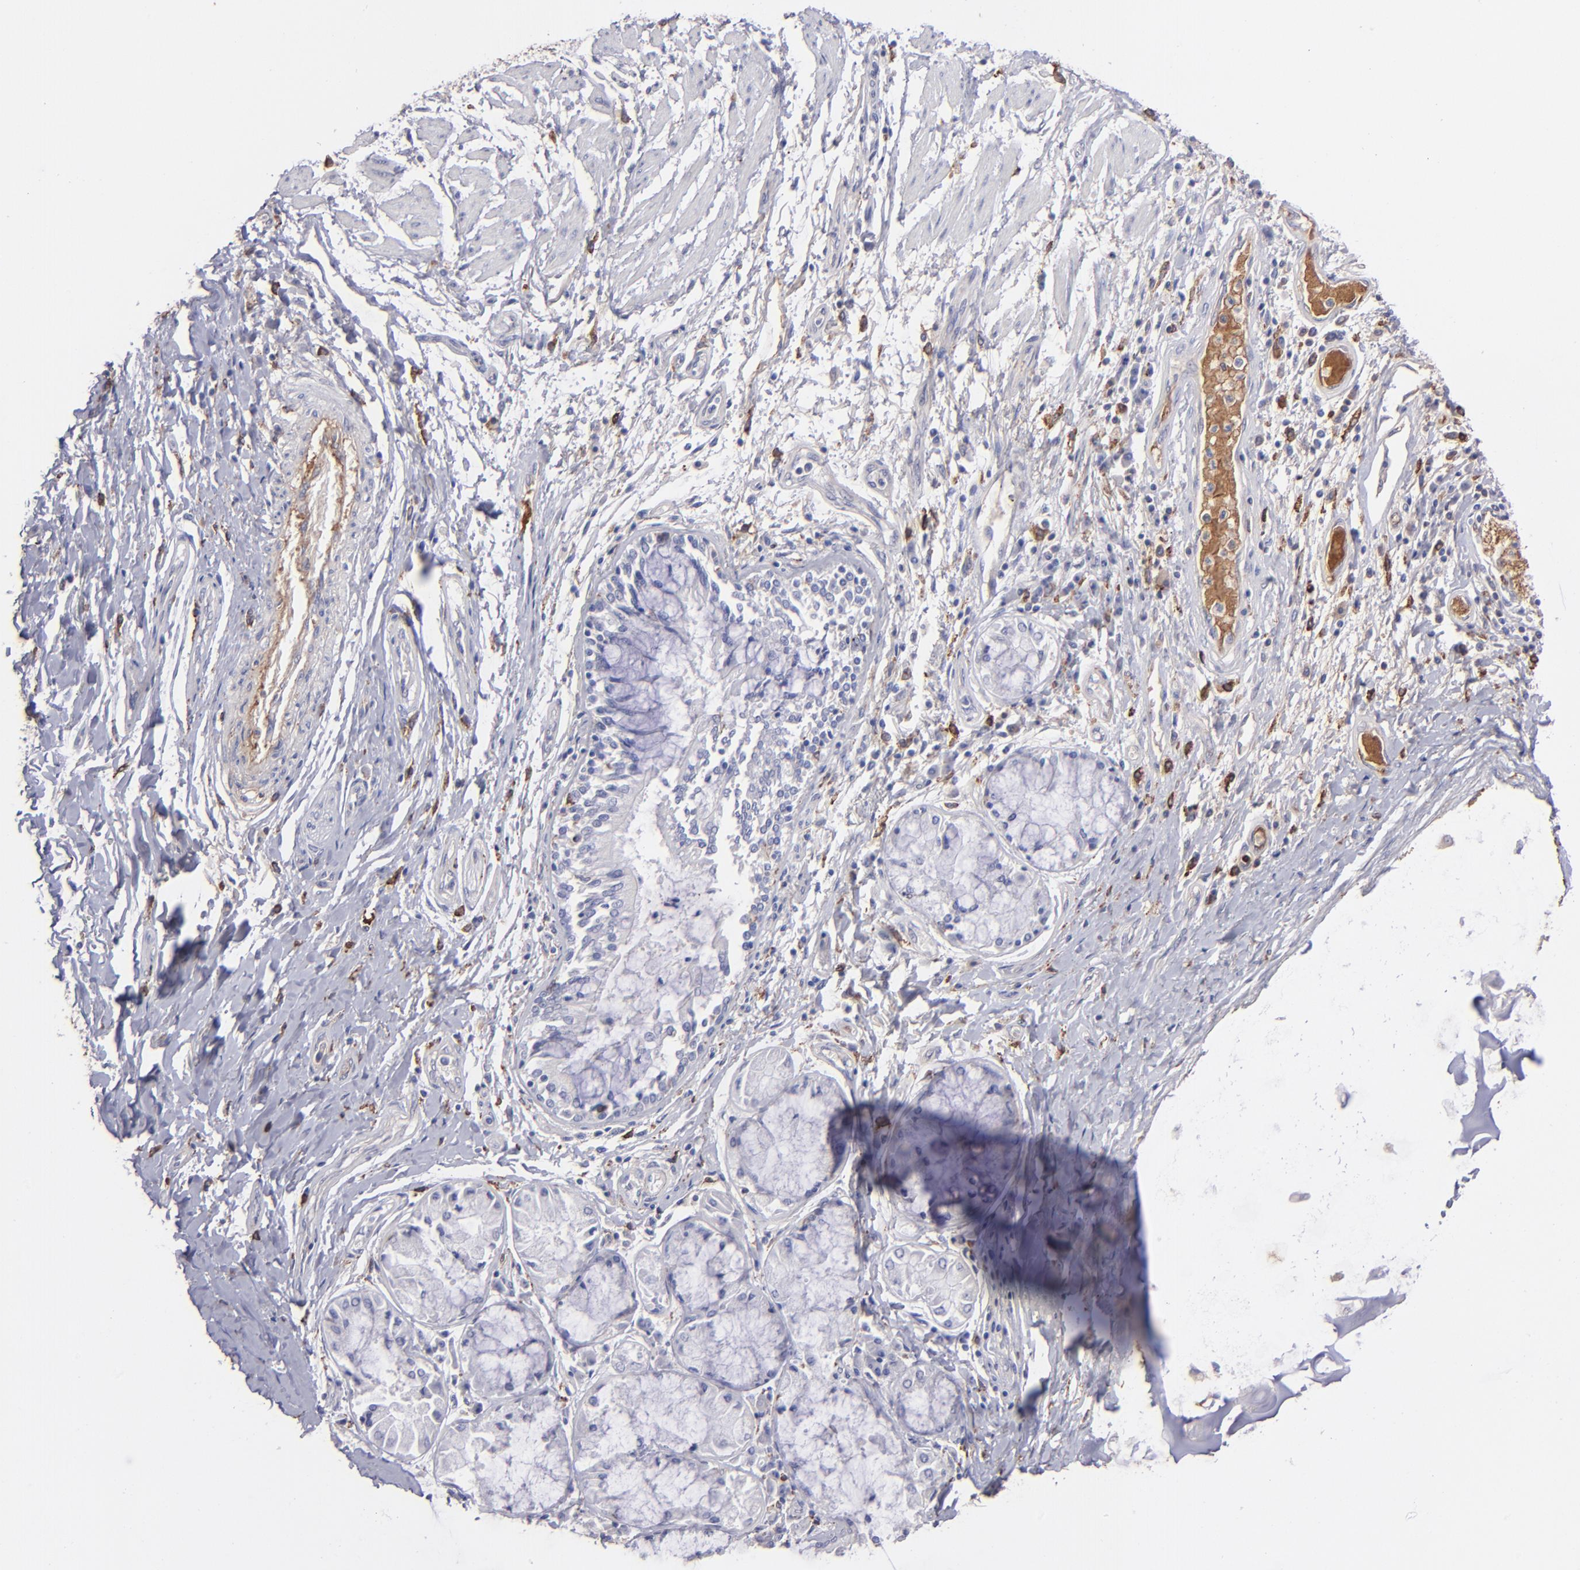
{"staining": {"intensity": "weak", "quantity": "<25%", "location": "cytoplasmic/membranous"}, "tissue": "bronchus", "cell_type": "Respiratory epithelial cells", "image_type": "normal", "snomed": [{"axis": "morphology", "description": "Normal tissue, NOS"}, {"axis": "topography", "description": "Cartilage tissue"}, {"axis": "topography", "description": "Bronchus"}, {"axis": "topography", "description": "Lung"}], "caption": "Respiratory epithelial cells show no significant protein expression in benign bronchus. (Brightfield microscopy of DAB immunohistochemistry (IHC) at high magnification).", "gene": "C1QA", "patient": {"sex": "female", "age": 49}}